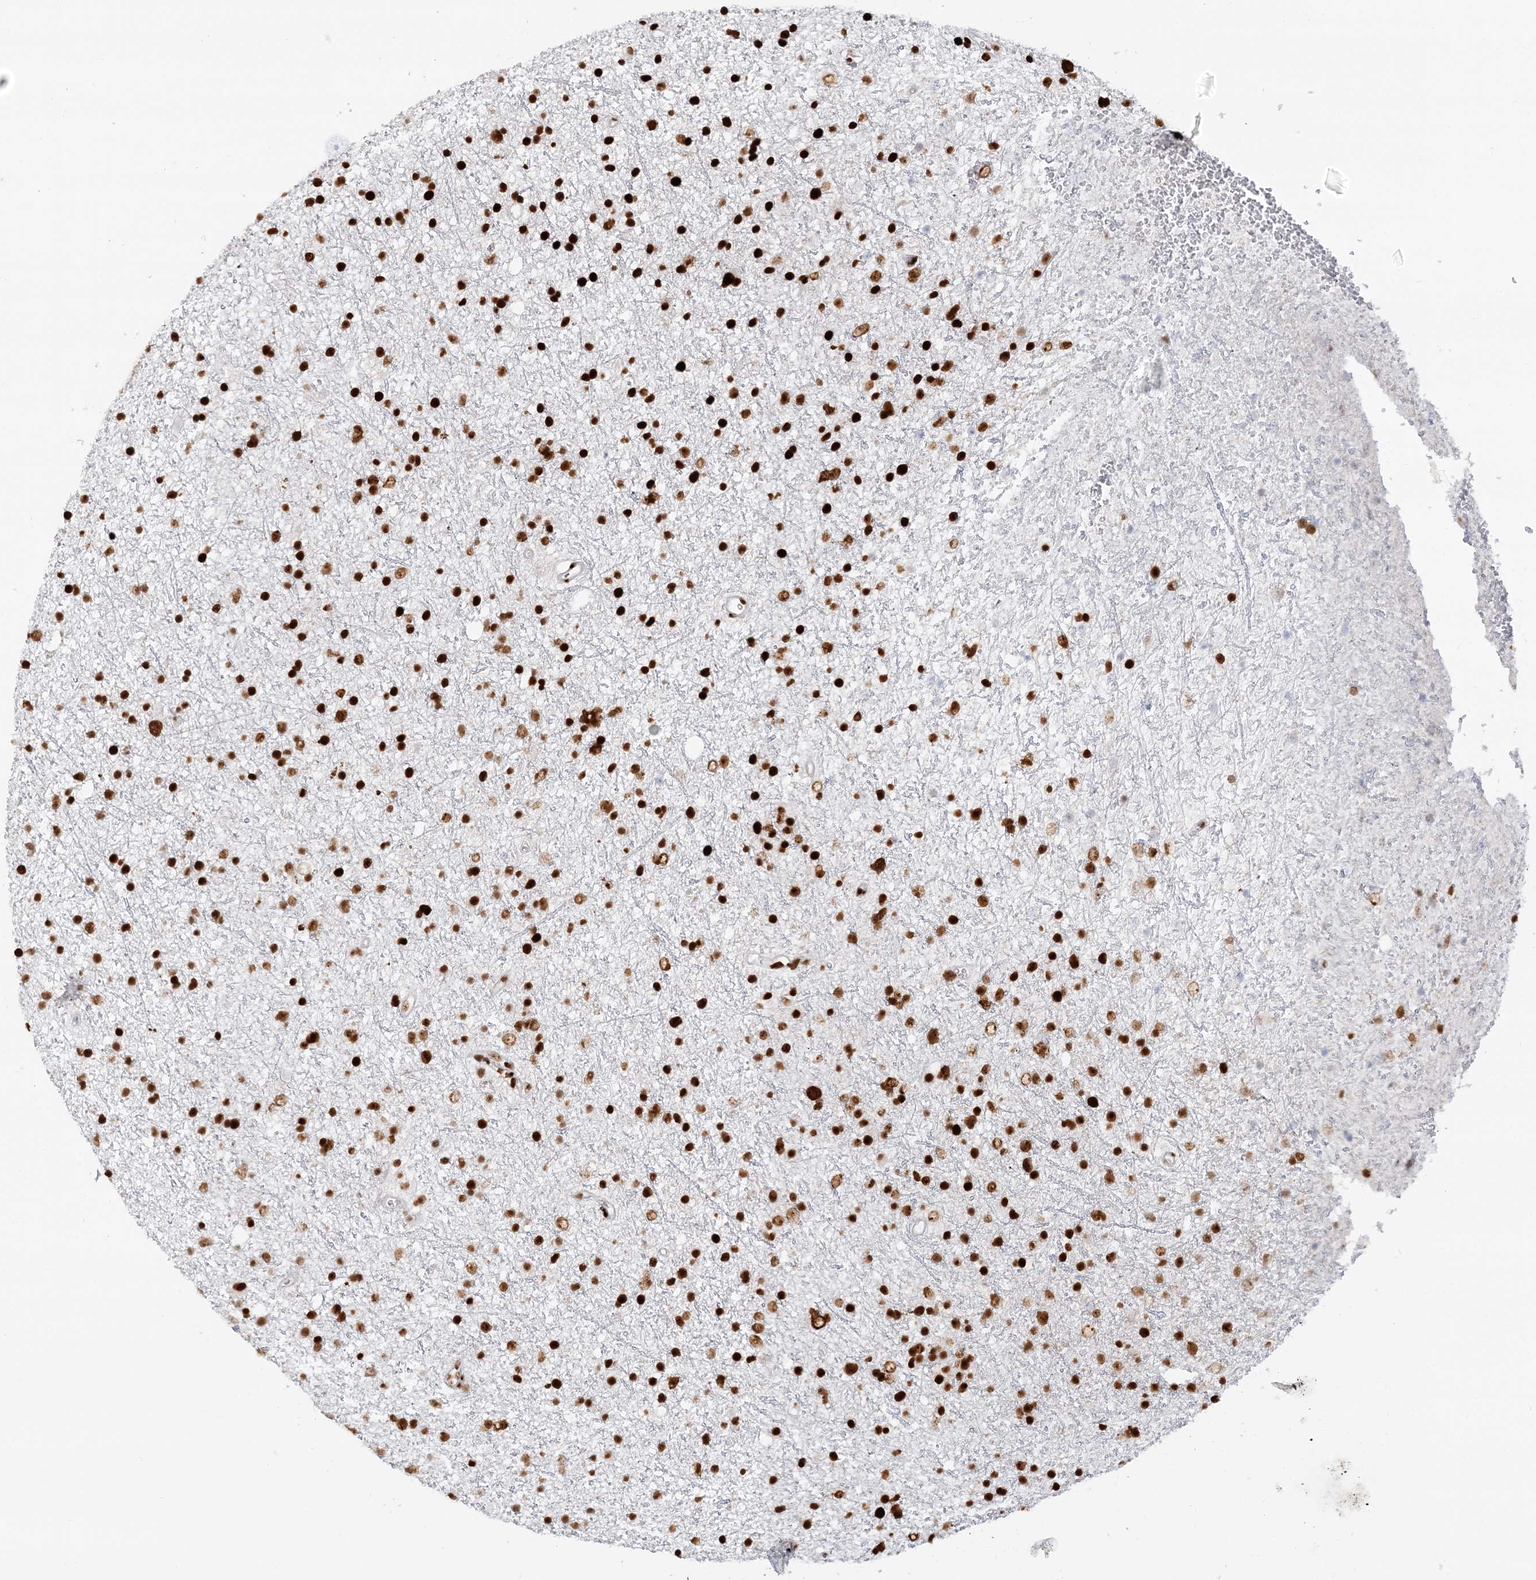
{"staining": {"intensity": "strong", "quantity": ">75%", "location": "nuclear"}, "tissue": "glioma", "cell_type": "Tumor cells", "image_type": "cancer", "snomed": [{"axis": "morphology", "description": "Glioma, malignant, Low grade"}, {"axis": "topography", "description": "Cerebral cortex"}], "caption": "Protein expression analysis of glioma exhibits strong nuclear staining in about >75% of tumor cells.", "gene": "SUMO2", "patient": {"sex": "female", "age": 39}}